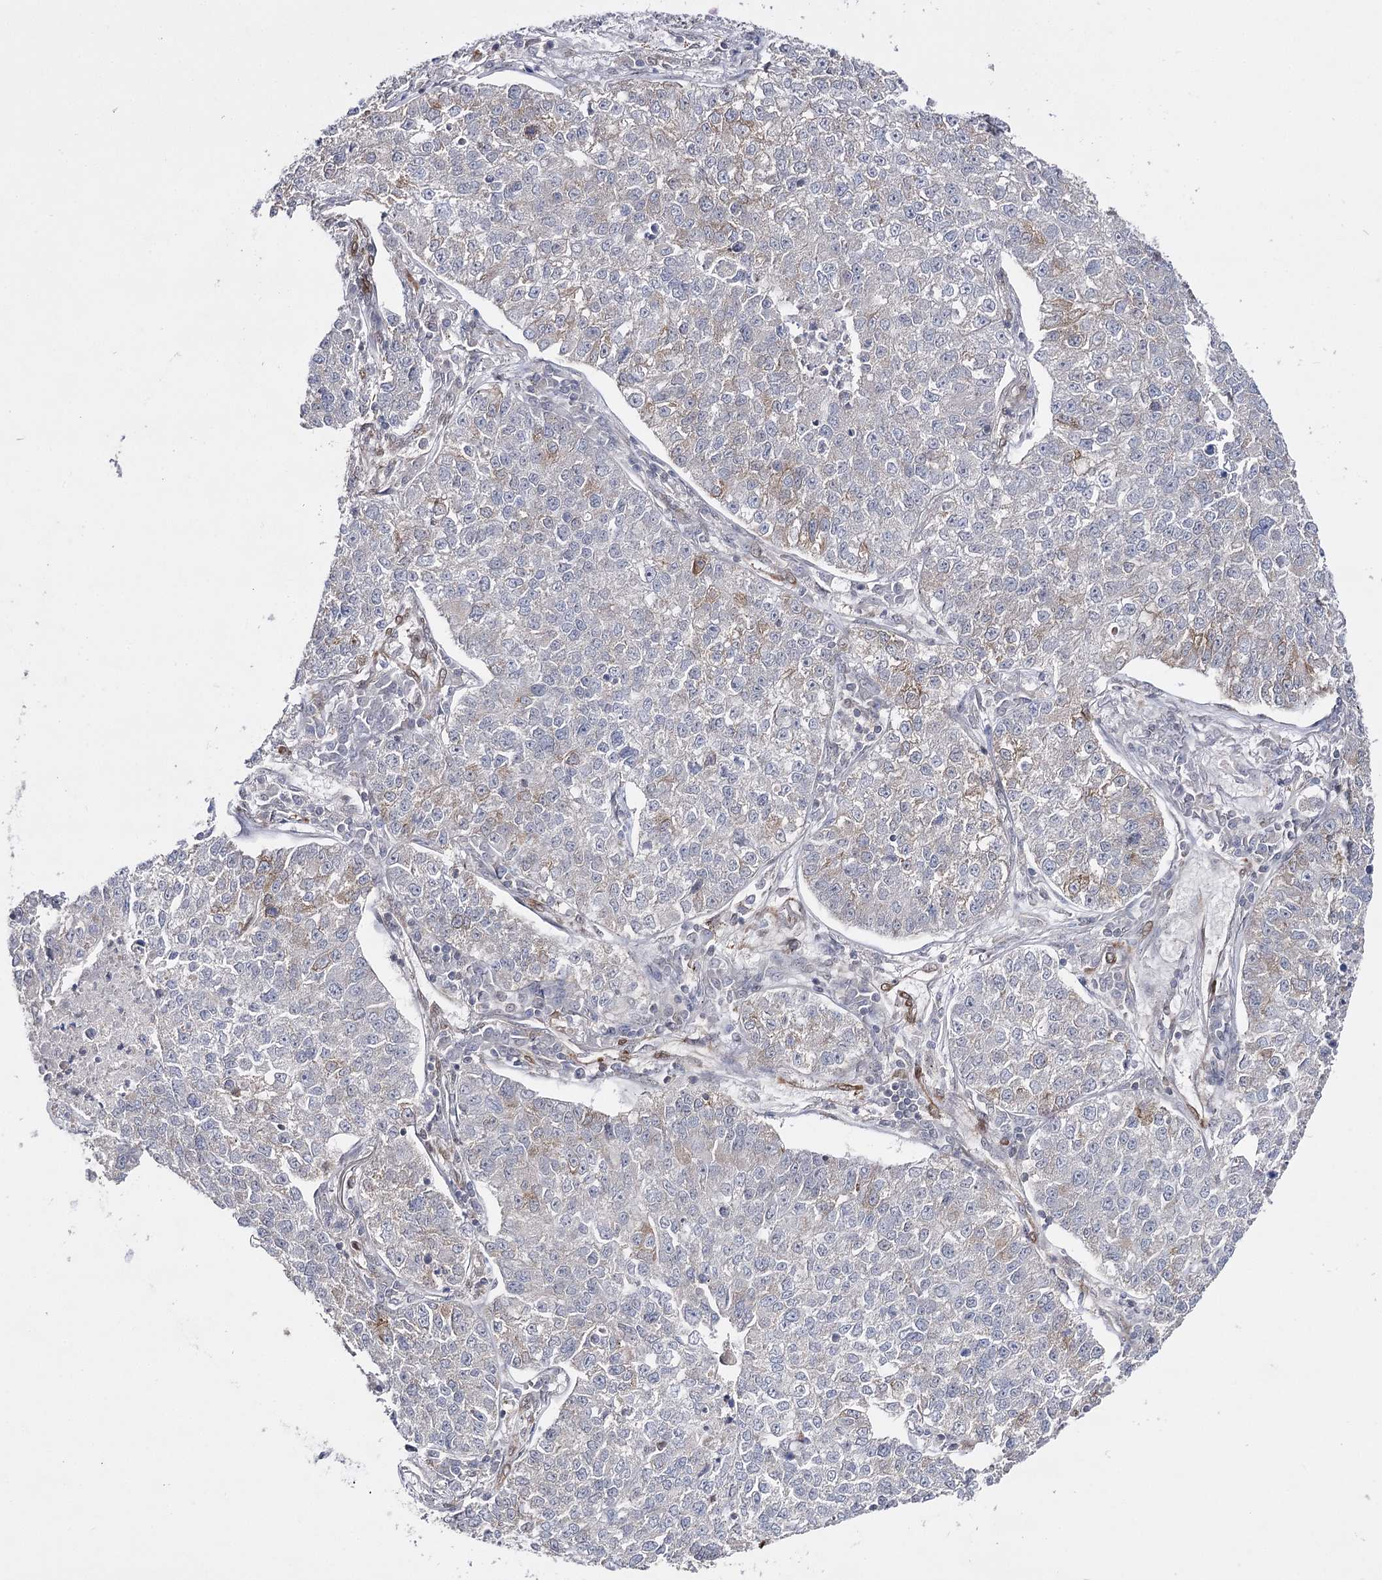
{"staining": {"intensity": "weak", "quantity": "<25%", "location": "cytoplasmic/membranous"}, "tissue": "lung cancer", "cell_type": "Tumor cells", "image_type": "cancer", "snomed": [{"axis": "morphology", "description": "Adenocarcinoma, NOS"}, {"axis": "topography", "description": "Lung"}], "caption": "Lung adenocarcinoma stained for a protein using immunohistochemistry (IHC) exhibits no expression tumor cells.", "gene": "HSD11B2", "patient": {"sex": "male", "age": 49}}